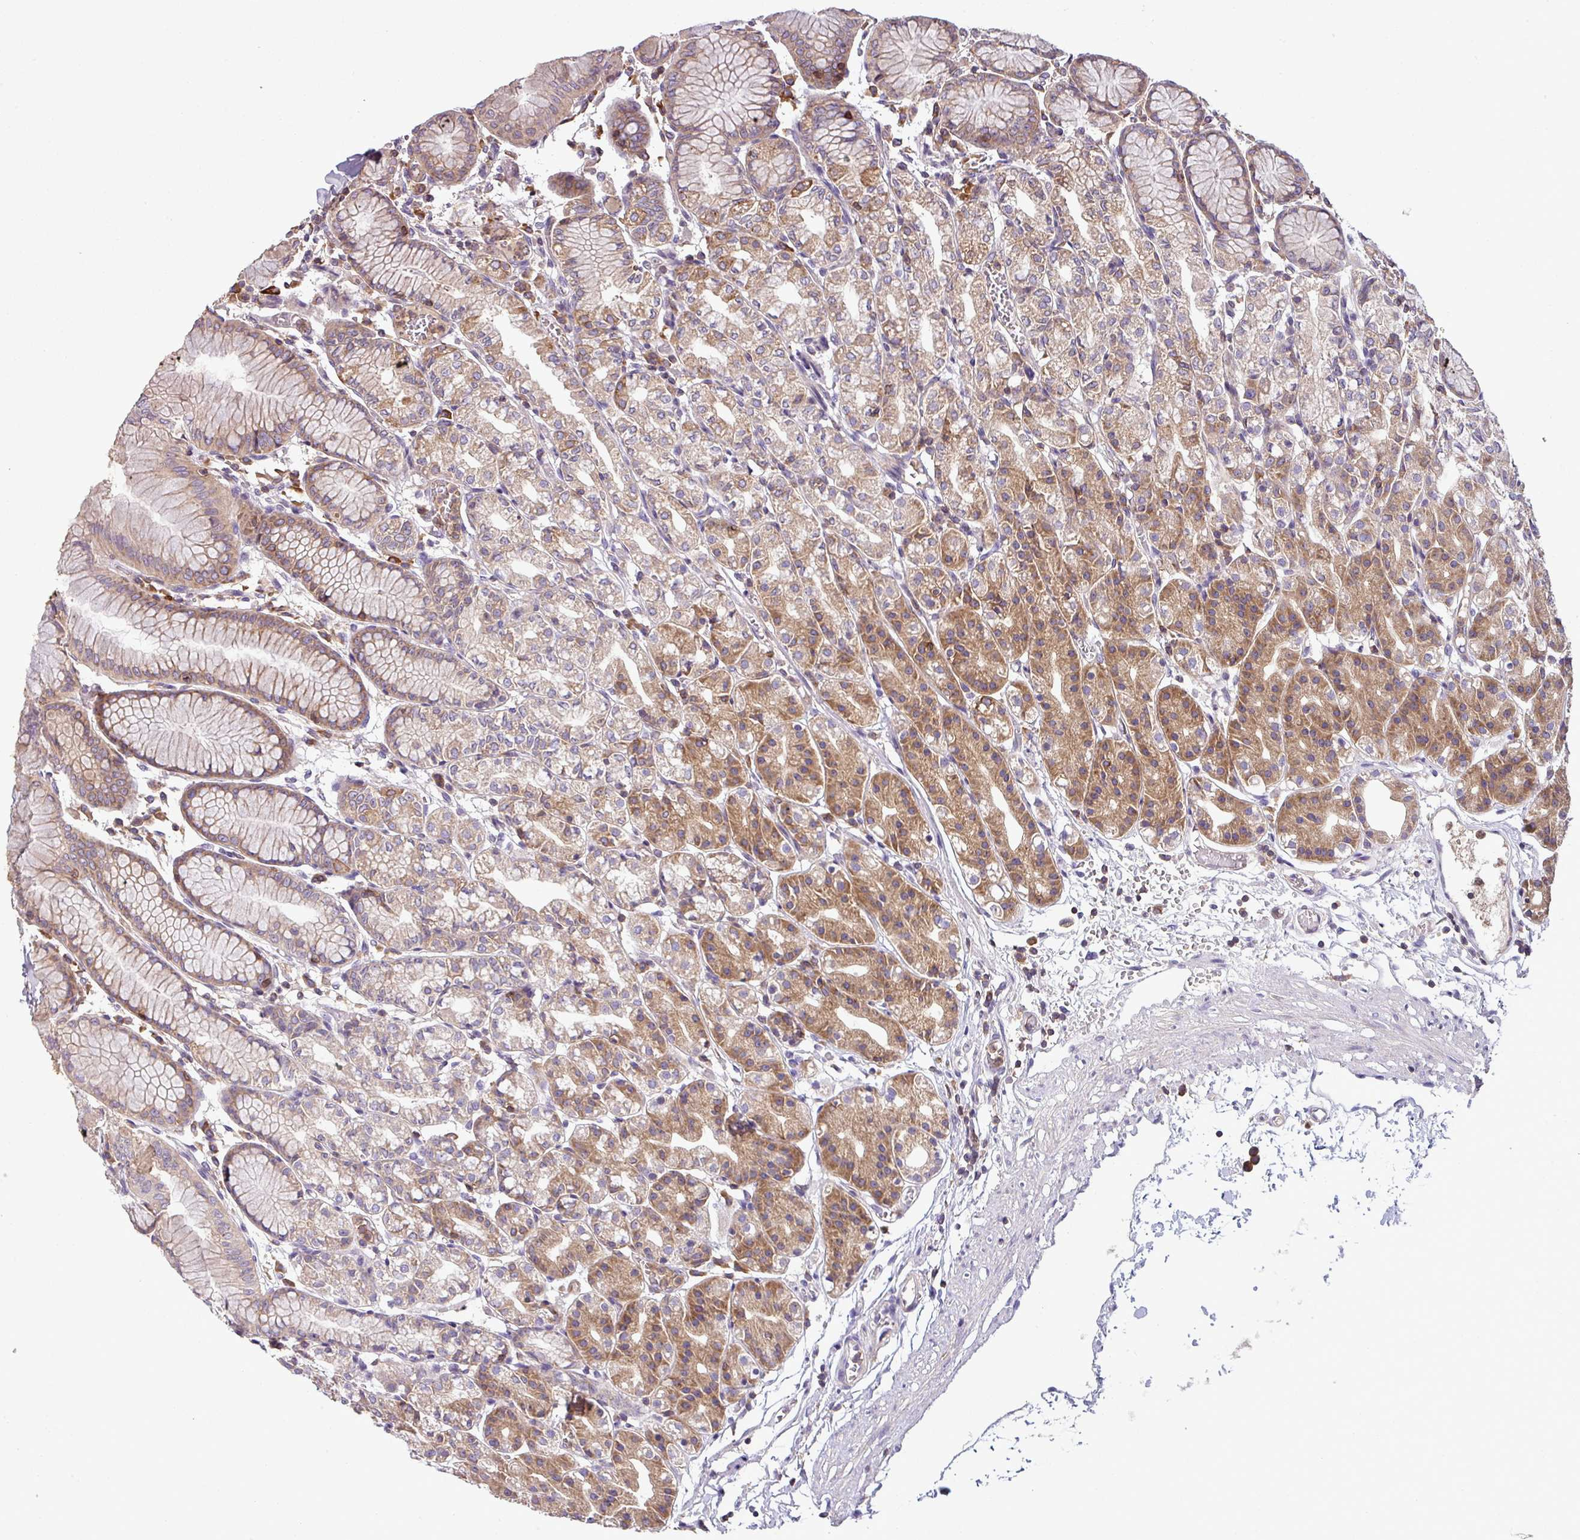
{"staining": {"intensity": "moderate", "quantity": "25%-75%", "location": "cytoplasmic/membranous"}, "tissue": "stomach", "cell_type": "Glandular cells", "image_type": "normal", "snomed": [{"axis": "morphology", "description": "Normal tissue, NOS"}, {"axis": "topography", "description": "Stomach"}], "caption": "High-magnification brightfield microscopy of normal stomach stained with DAB (brown) and counterstained with hematoxylin (blue). glandular cells exhibit moderate cytoplasmic/membranous expression is present in about25%-75% of cells.", "gene": "LRRC74B", "patient": {"sex": "female", "age": 57}}